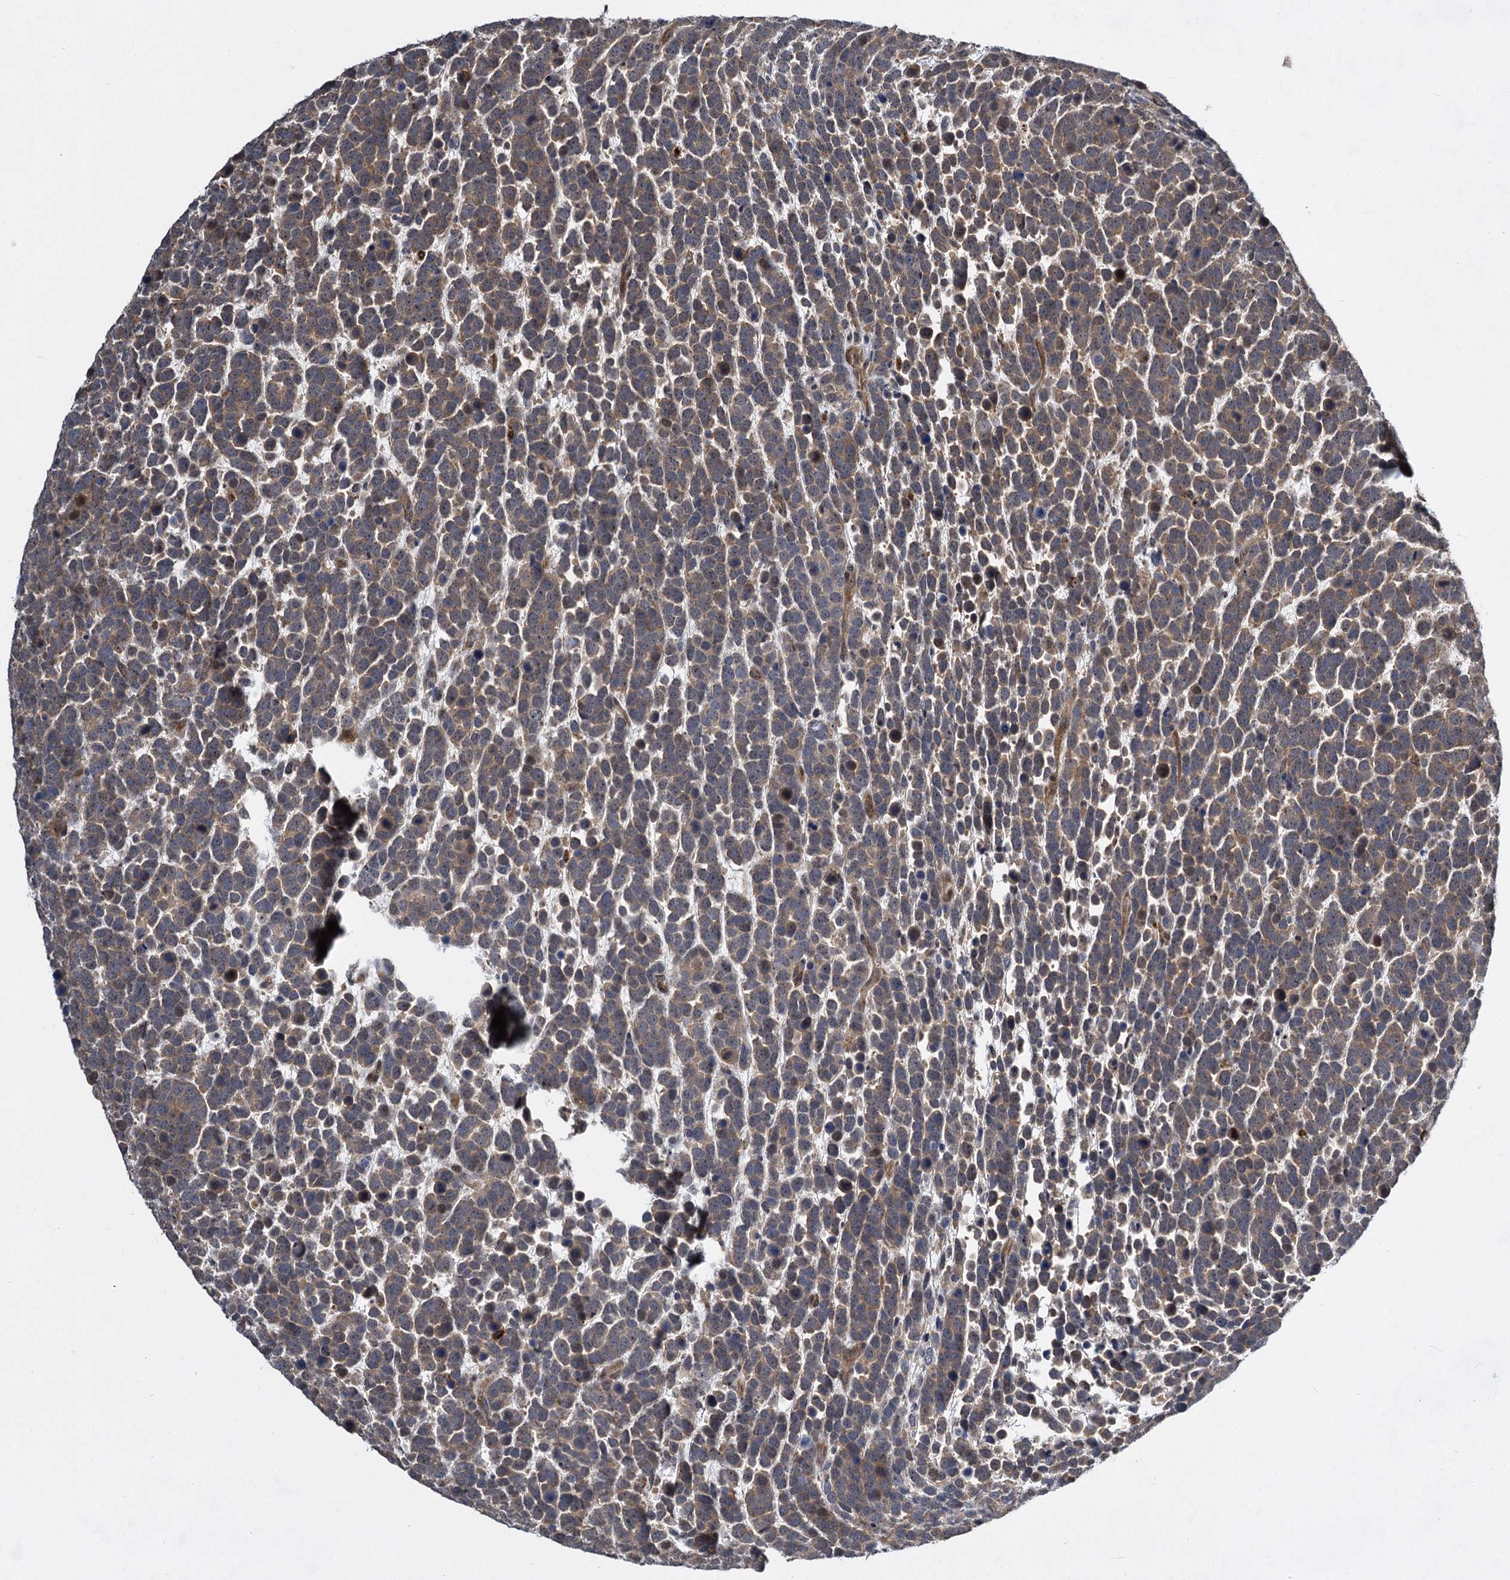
{"staining": {"intensity": "moderate", "quantity": ">75%", "location": "cytoplasmic/membranous"}, "tissue": "urothelial cancer", "cell_type": "Tumor cells", "image_type": "cancer", "snomed": [{"axis": "morphology", "description": "Urothelial carcinoma, High grade"}, {"axis": "topography", "description": "Urinary bladder"}], "caption": "Tumor cells reveal medium levels of moderate cytoplasmic/membranous expression in approximately >75% of cells in urothelial cancer.", "gene": "GPBP1", "patient": {"sex": "female", "age": 82}}